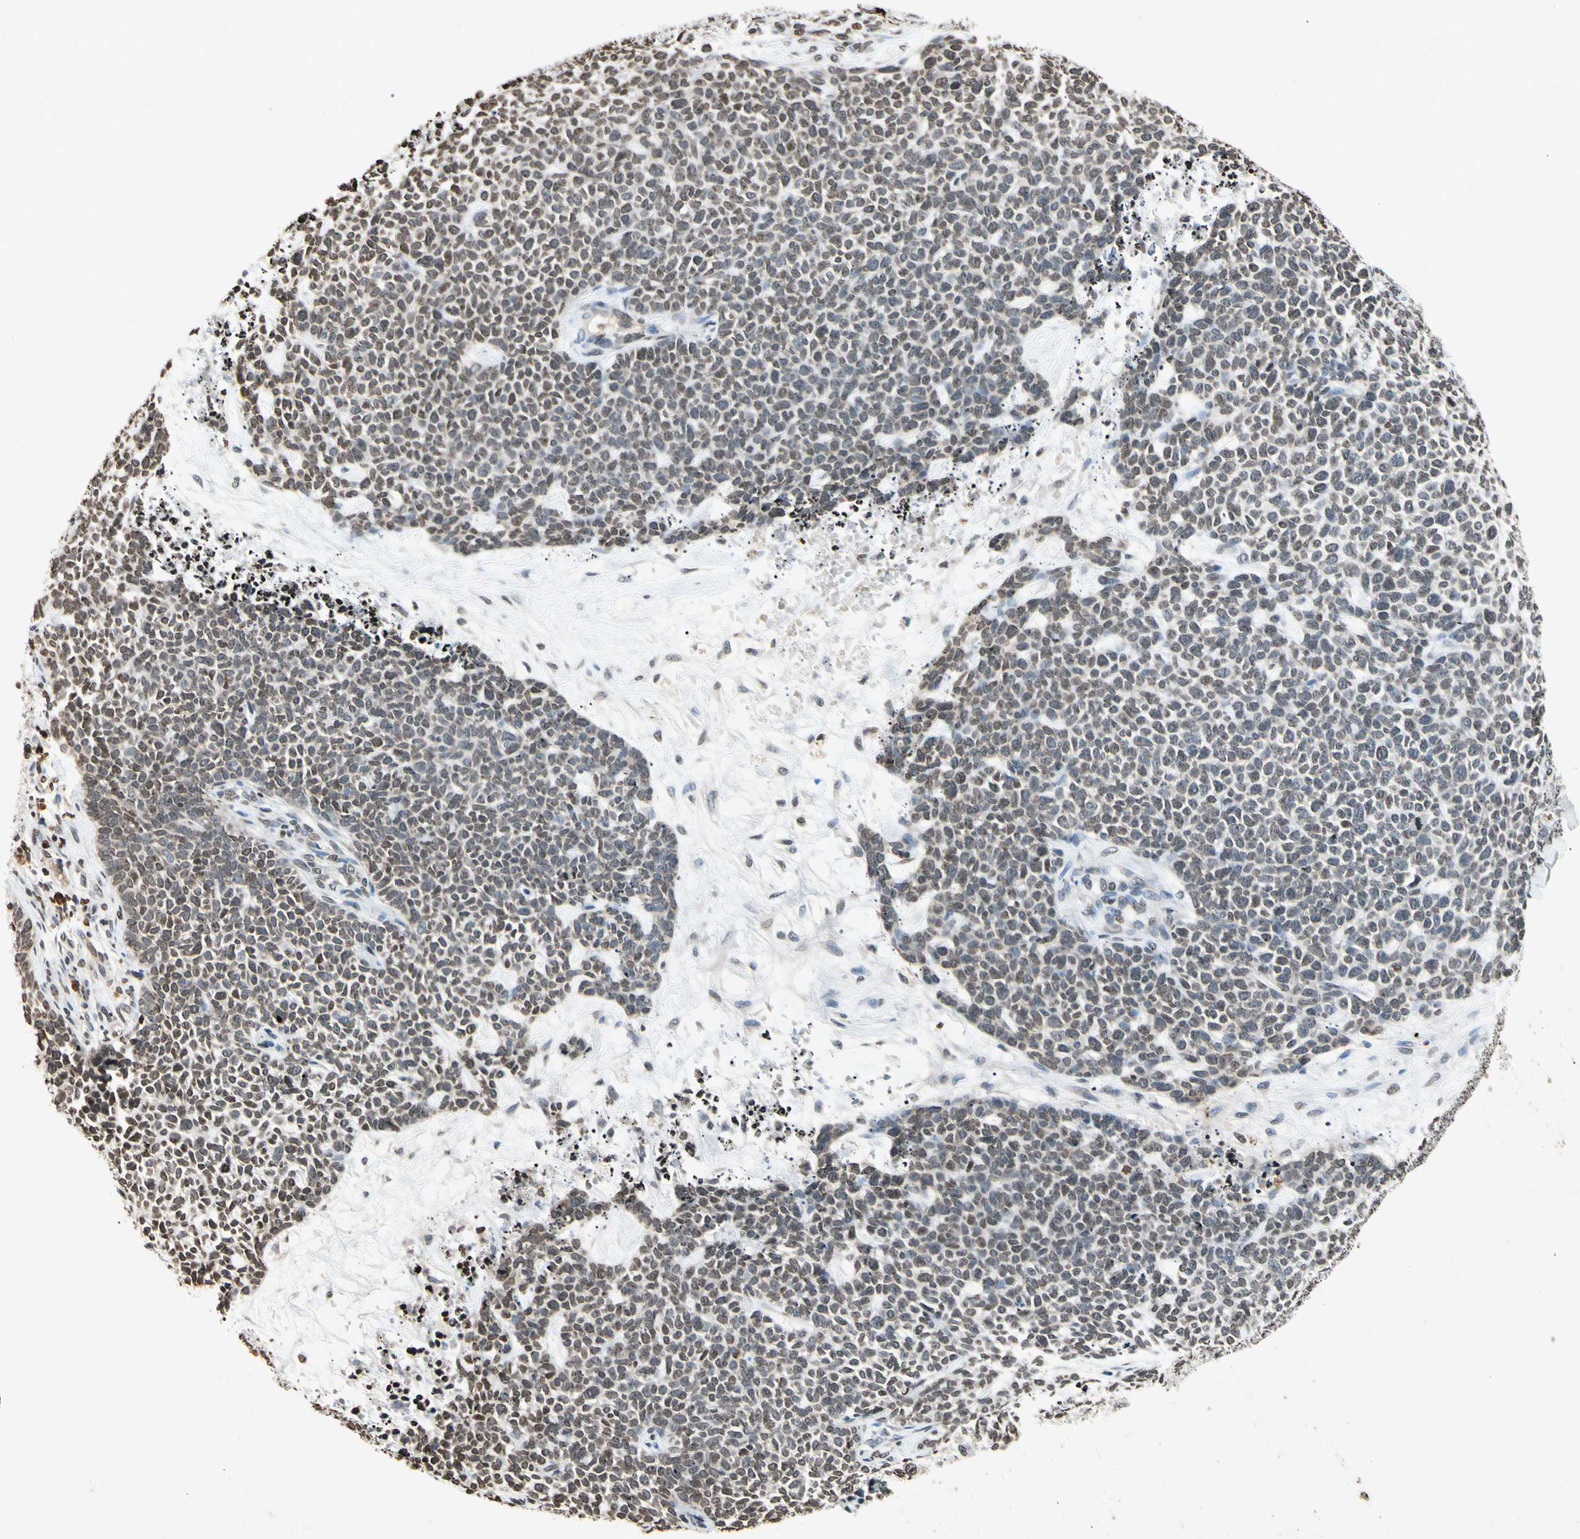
{"staining": {"intensity": "weak", "quantity": ">75%", "location": "nuclear"}, "tissue": "skin cancer", "cell_type": "Tumor cells", "image_type": "cancer", "snomed": [{"axis": "morphology", "description": "Basal cell carcinoma"}, {"axis": "topography", "description": "Skin"}], "caption": "High-power microscopy captured an immunohistochemistry (IHC) histopathology image of skin basal cell carcinoma, revealing weak nuclear positivity in approximately >75% of tumor cells. The staining was performed using DAB (3,3'-diaminobenzidine), with brown indicating positive protein expression. Nuclei are stained blue with hematoxylin.", "gene": "HOXB3", "patient": {"sex": "female", "age": 84}}